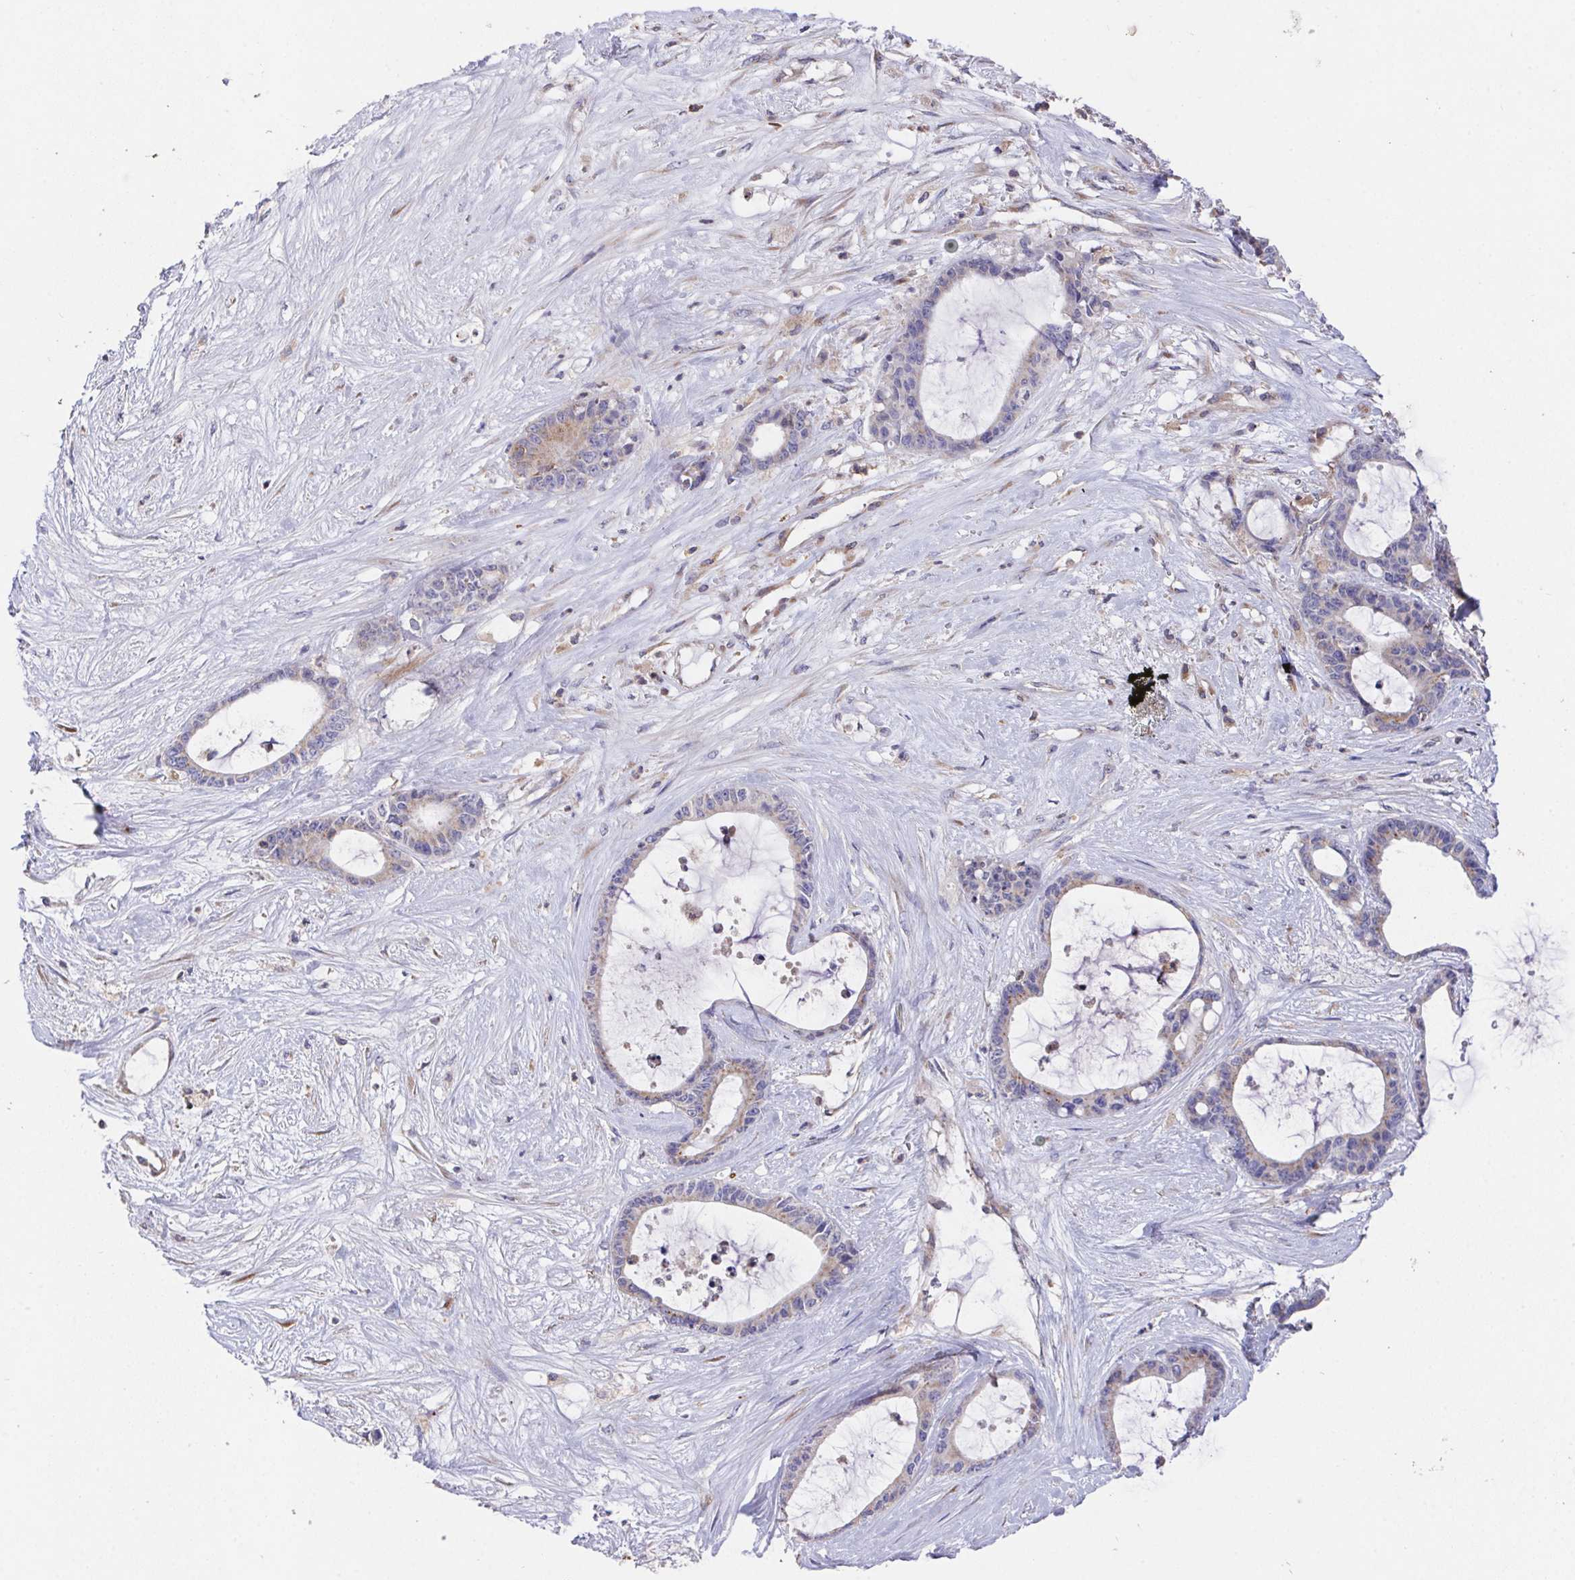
{"staining": {"intensity": "negative", "quantity": "none", "location": "none"}, "tissue": "liver cancer", "cell_type": "Tumor cells", "image_type": "cancer", "snomed": [{"axis": "morphology", "description": "Normal tissue, NOS"}, {"axis": "morphology", "description": "Cholangiocarcinoma"}, {"axis": "topography", "description": "Liver"}, {"axis": "topography", "description": "Peripheral nerve tissue"}], "caption": "Immunohistochemistry micrograph of human liver cancer (cholangiocarcinoma) stained for a protein (brown), which reveals no expression in tumor cells.", "gene": "FAM241A", "patient": {"sex": "female", "age": 73}}